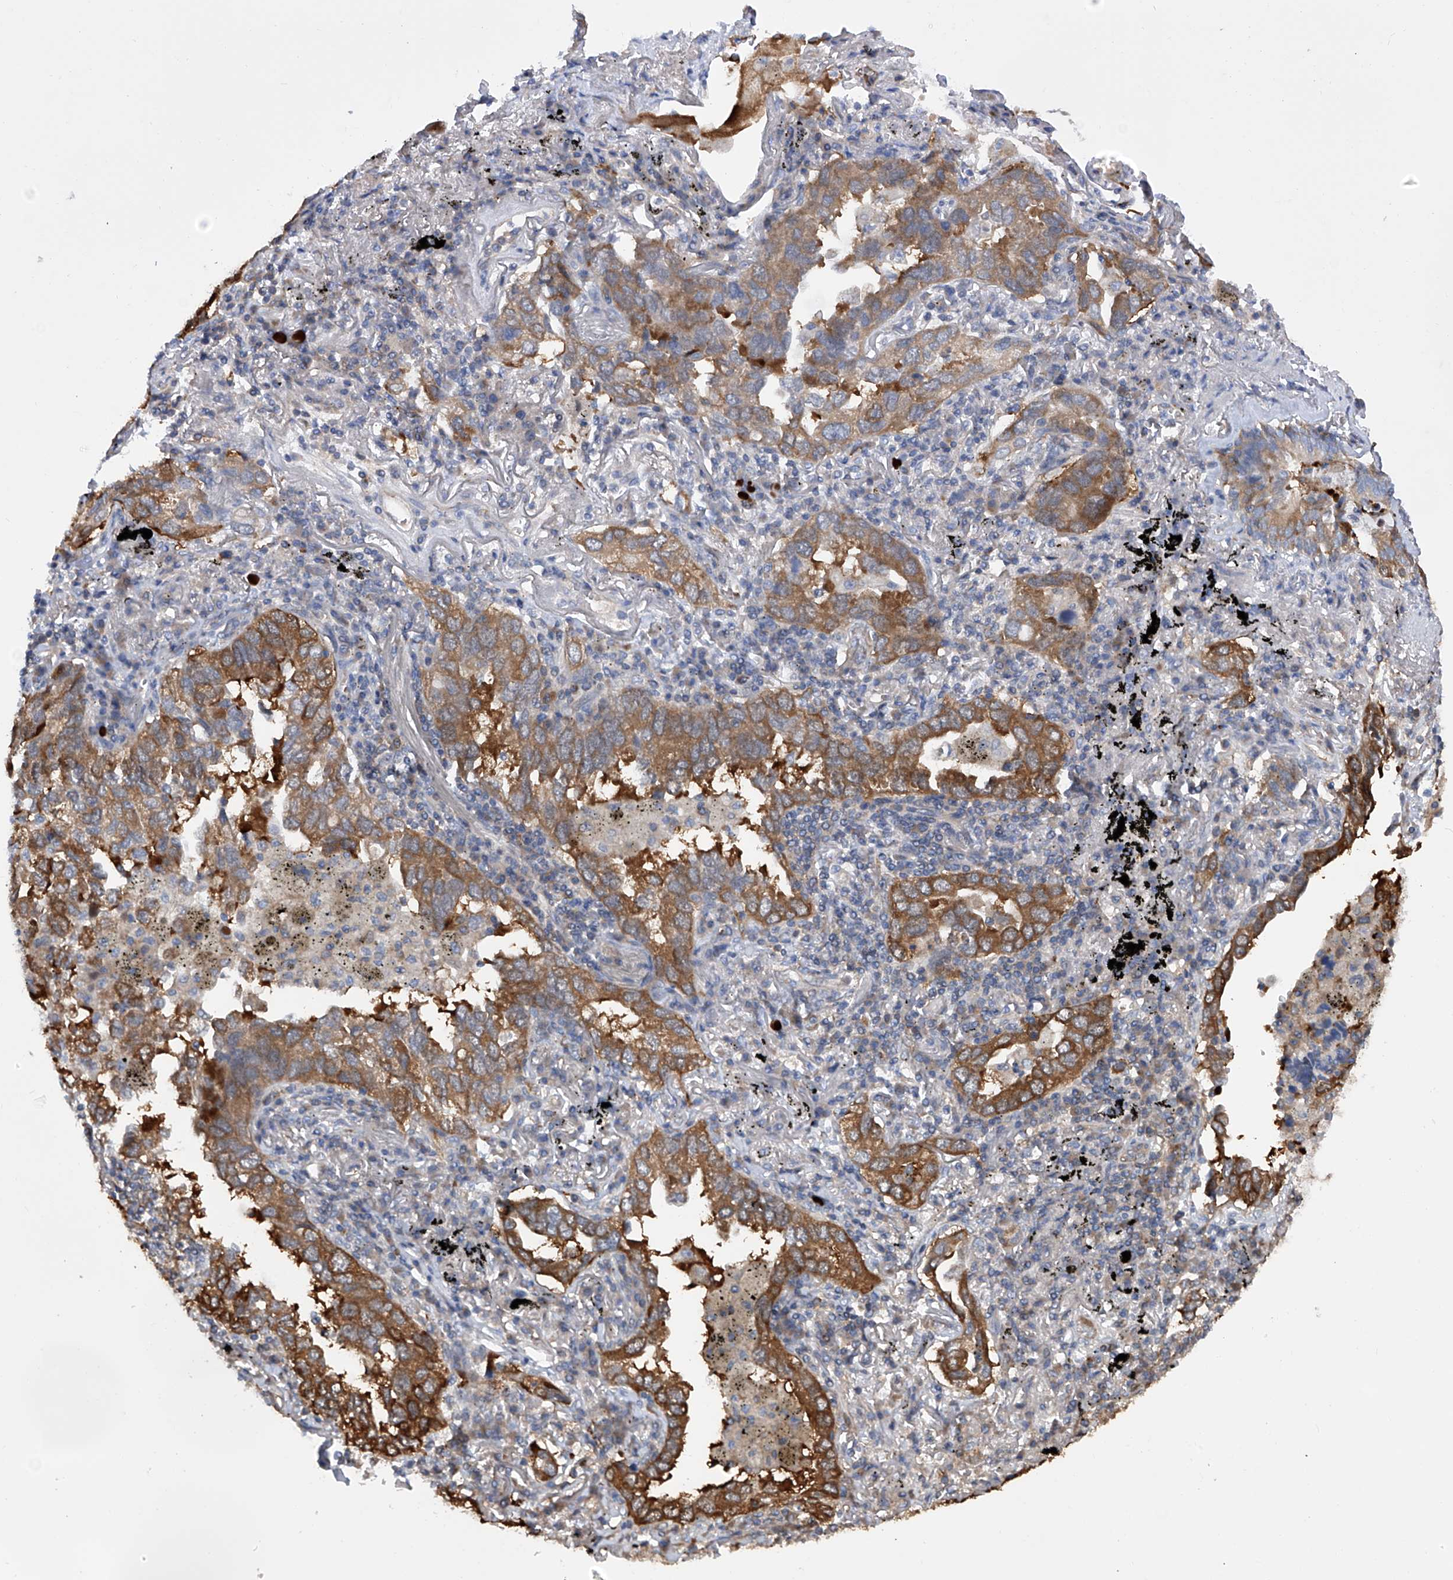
{"staining": {"intensity": "moderate", "quantity": ">75%", "location": "cytoplasmic/membranous"}, "tissue": "lung cancer", "cell_type": "Tumor cells", "image_type": "cancer", "snomed": [{"axis": "morphology", "description": "Adenocarcinoma, NOS"}, {"axis": "topography", "description": "Lung"}], "caption": "Immunohistochemical staining of adenocarcinoma (lung) demonstrates medium levels of moderate cytoplasmic/membranous protein staining in approximately >75% of tumor cells.", "gene": "NUDT17", "patient": {"sex": "male", "age": 65}}